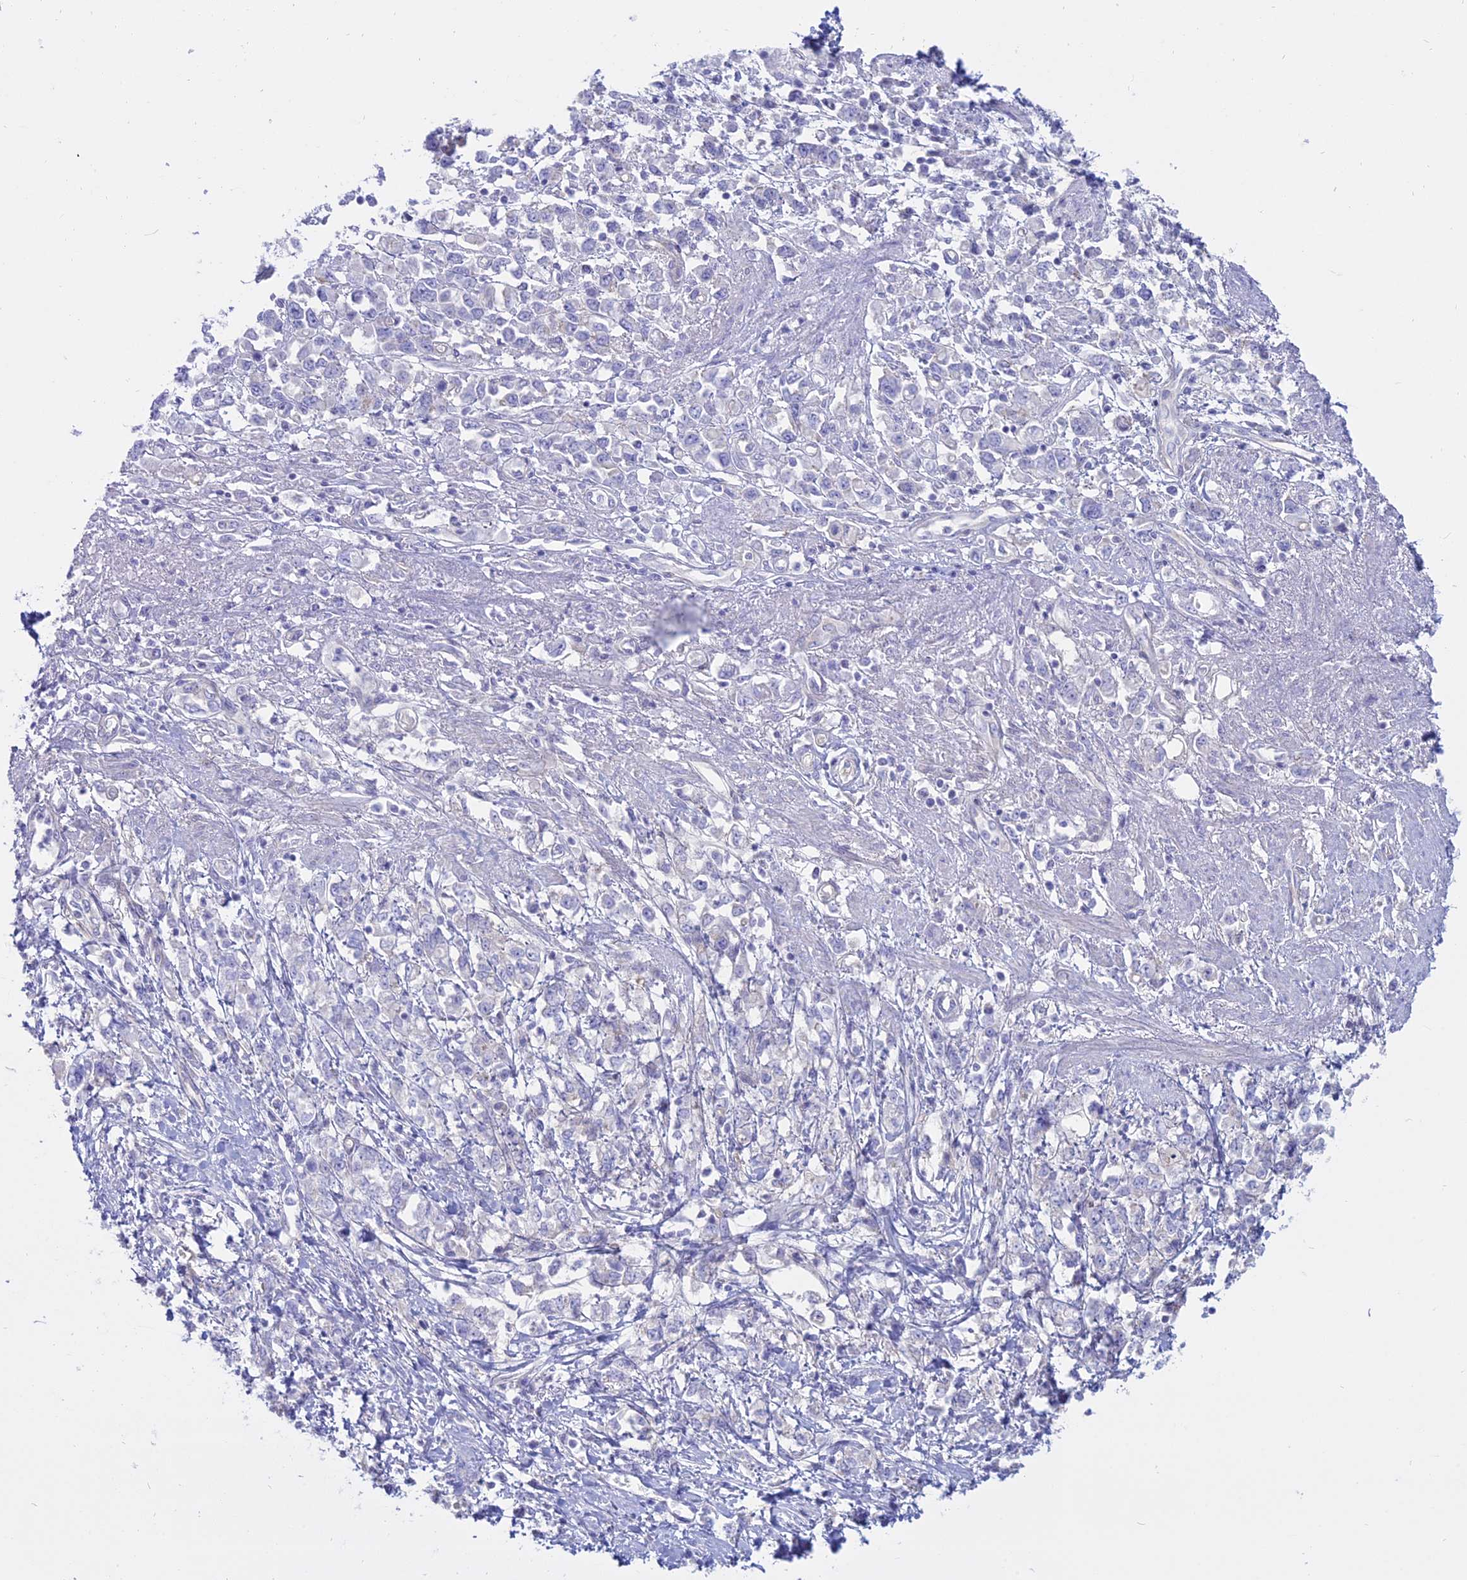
{"staining": {"intensity": "negative", "quantity": "none", "location": "none"}, "tissue": "stomach cancer", "cell_type": "Tumor cells", "image_type": "cancer", "snomed": [{"axis": "morphology", "description": "Adenocarcinoma, NOS"}, {"axis": "topography", "description": "Stomach"}], "caption": "Adenocarcinoma (stomach) was stained to show a protein in brown. There is no significant positivity in tumor cells. (Brightfield microscopy of DAB immunohistochemistry at high magnification).", "gene": "AHCYL1", "patient": {"sex": "female", "age": 76}}